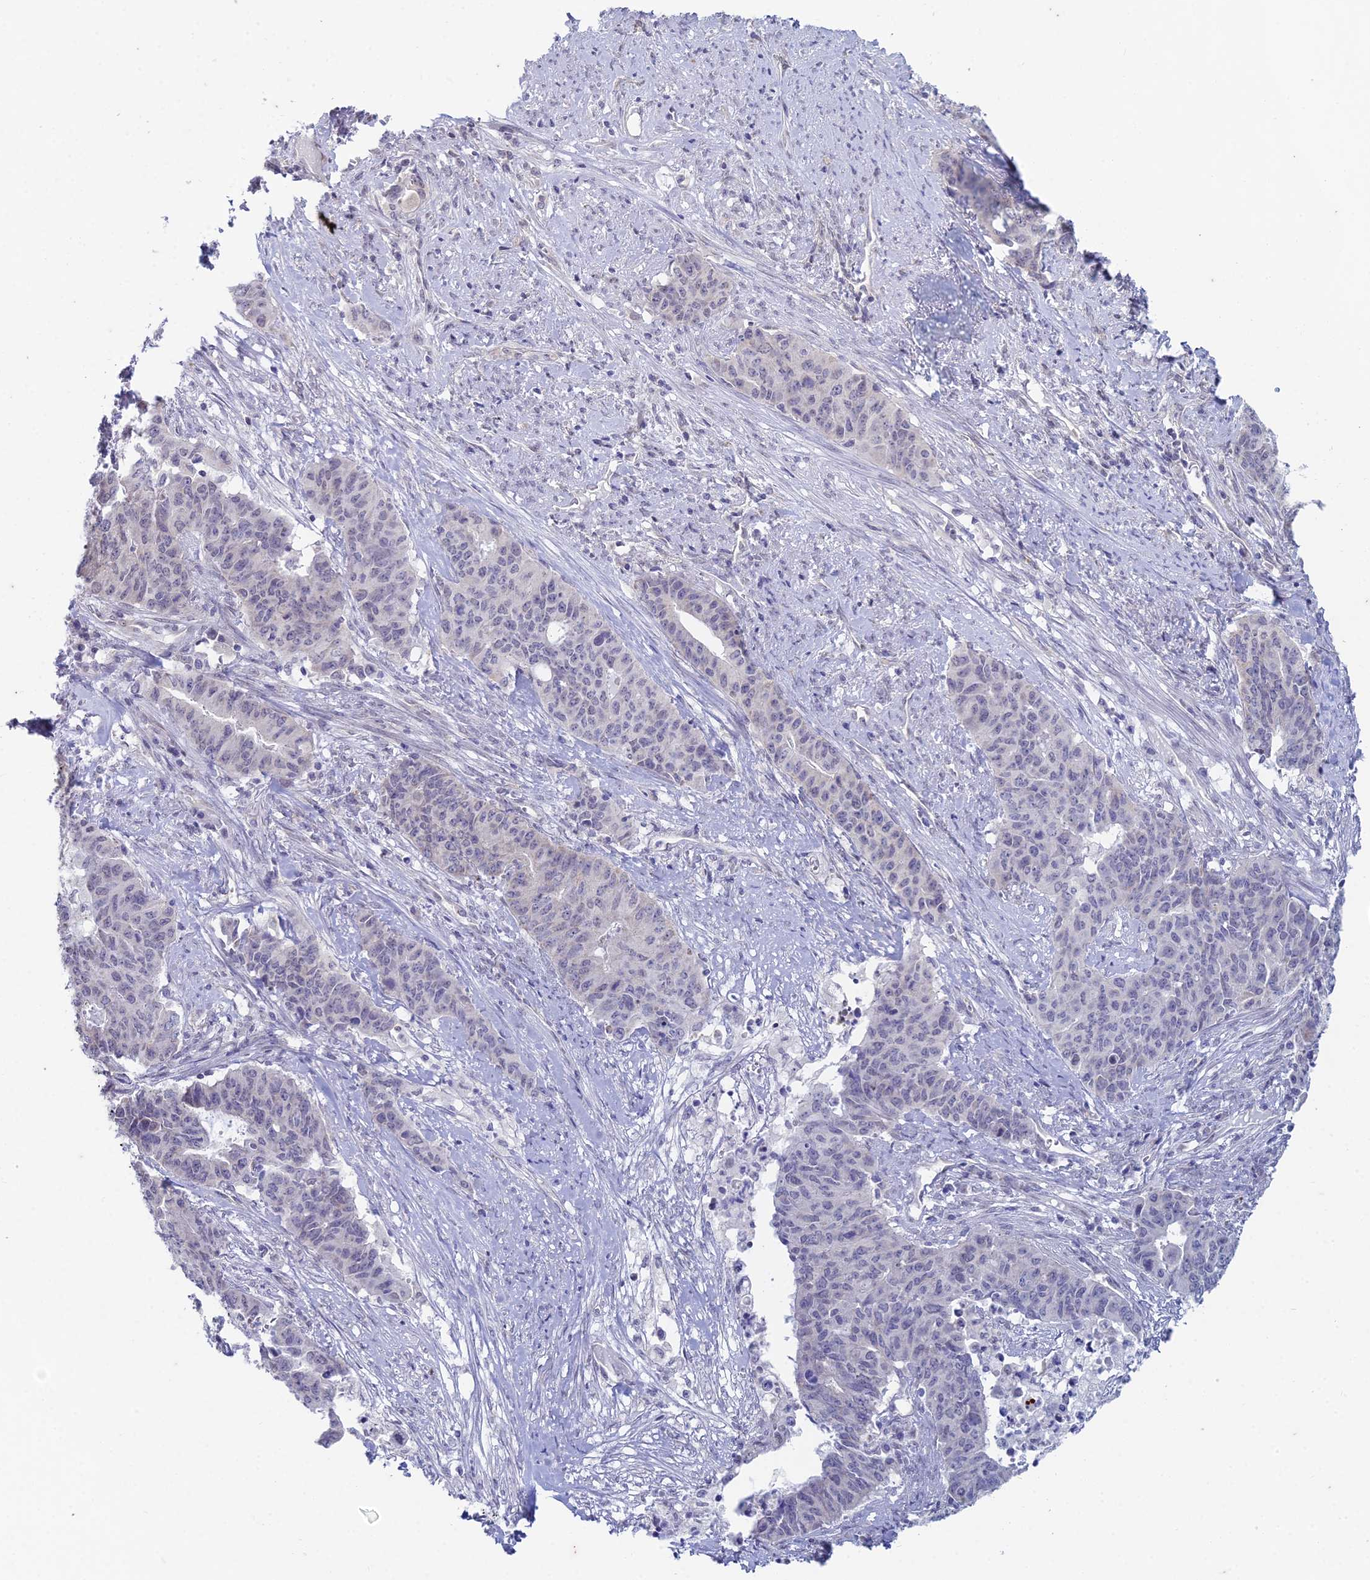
{"staining": {"intensity": "negative", "quantity": "none", "location": "none"}, "tissue": "endometrial cancer", "cell_type": "Tumor cells", "image_type": "cancer", "snomed": [{"axis": "morphology", "description": "Adenocarcinoma, NOS"}, {"axis": "topography", "description": "Endometrium"}], "caption": "Image shows no protein staining in tumor cells of adenocarcinoma (endometrial) tissue.", "gene": "EEF2KMT", "patient": {"sex": "female", "age": 59}}